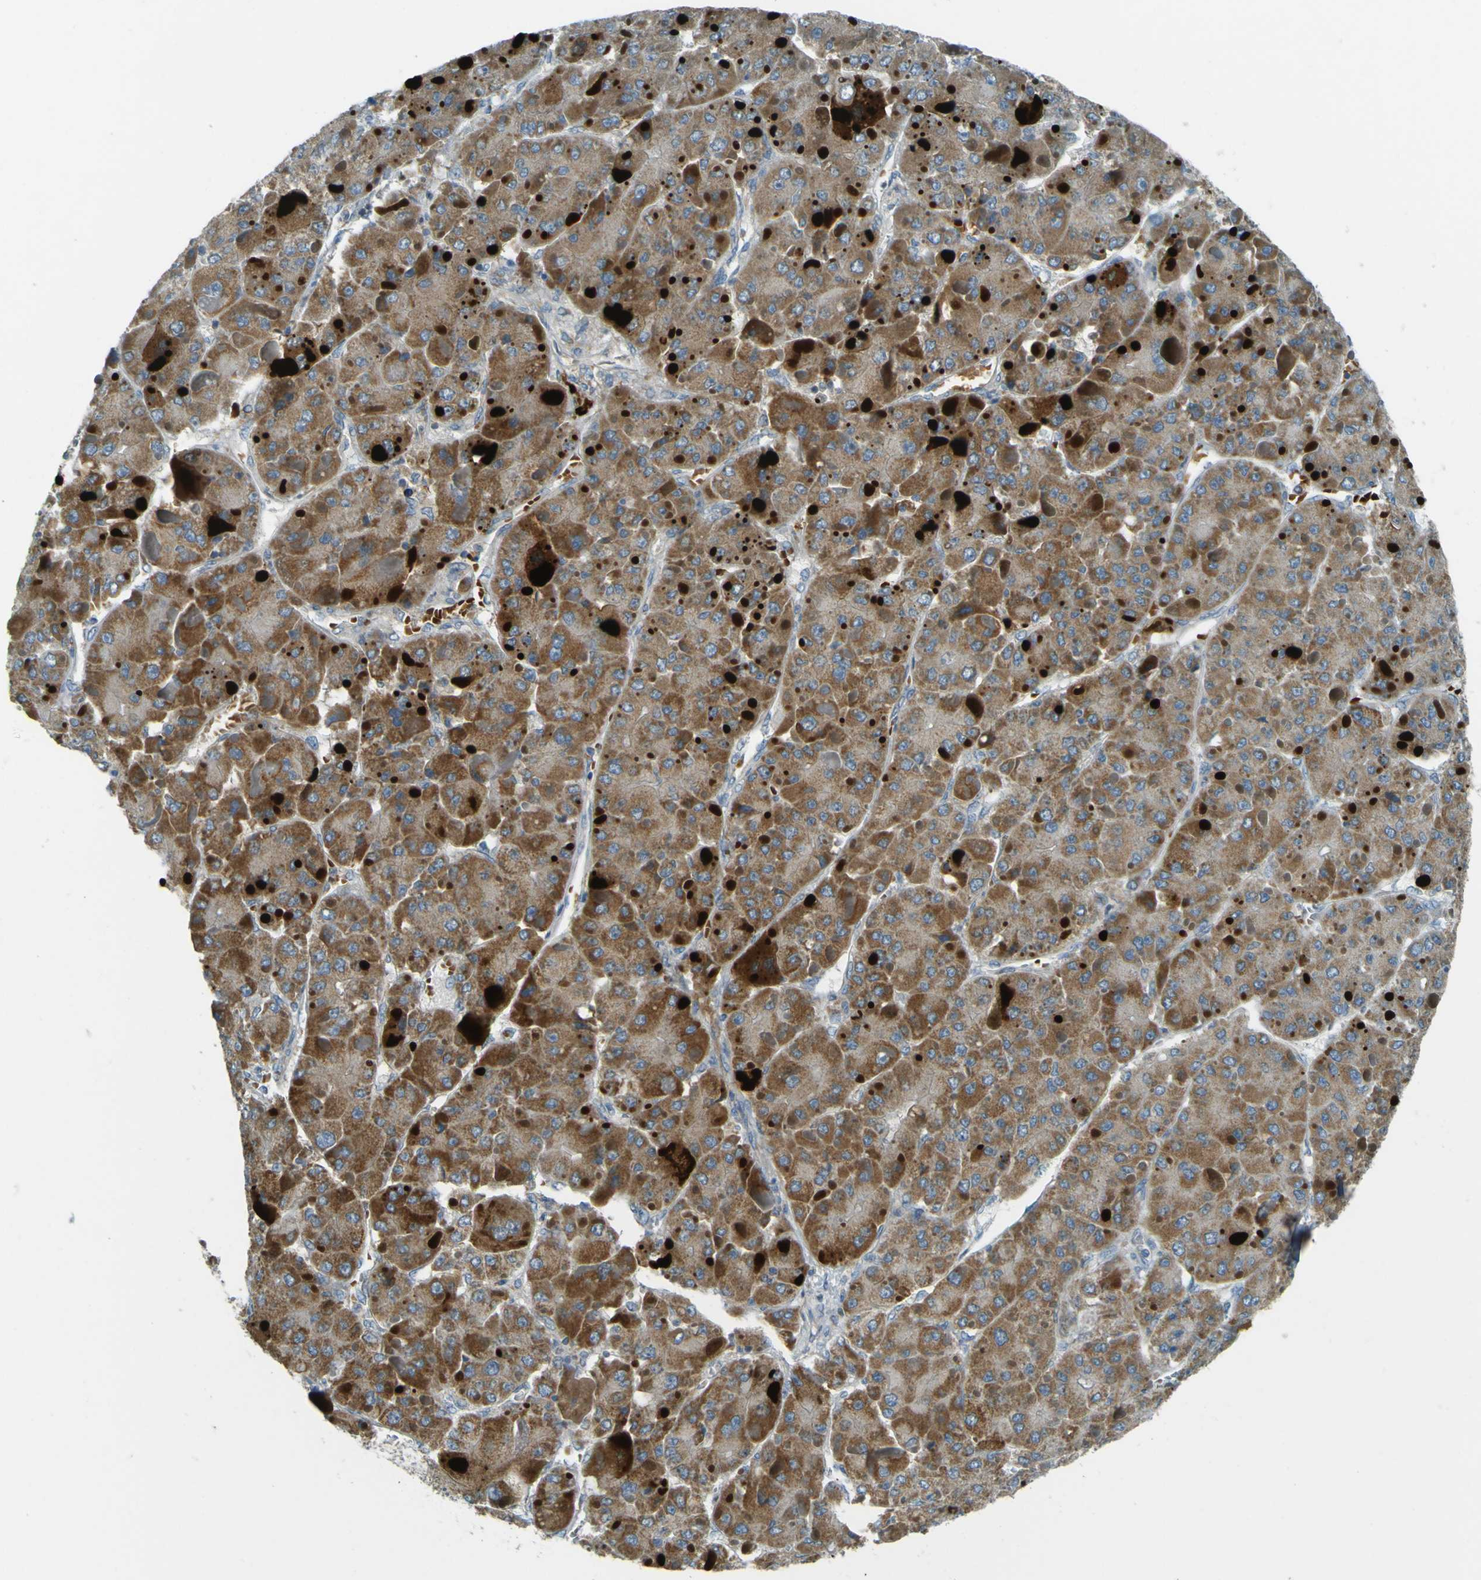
{"staining": {"intensity": "moderate", "quantity": ">75%", "location": "cytoplasmic/membranous"}, "tissue": "liver cancer", "cell_type": "Tumor cells", "image_type": "cancer", "snomed": [{"axis": "morphology", "description": "Carcinoma, Hepatocellular, NOS"}, {"axis": "topography", "description": "Liver"}], "caption": "Moderate cytoplasmic/membranous positivity is present in about >75% of tumor cells in liver cancer (hepatocellular carcinoma). (DAB IHC with brightfield microscopy, high magnification).", "gene": "FKTN", "patient": {"sex": "female", "age": 73}}